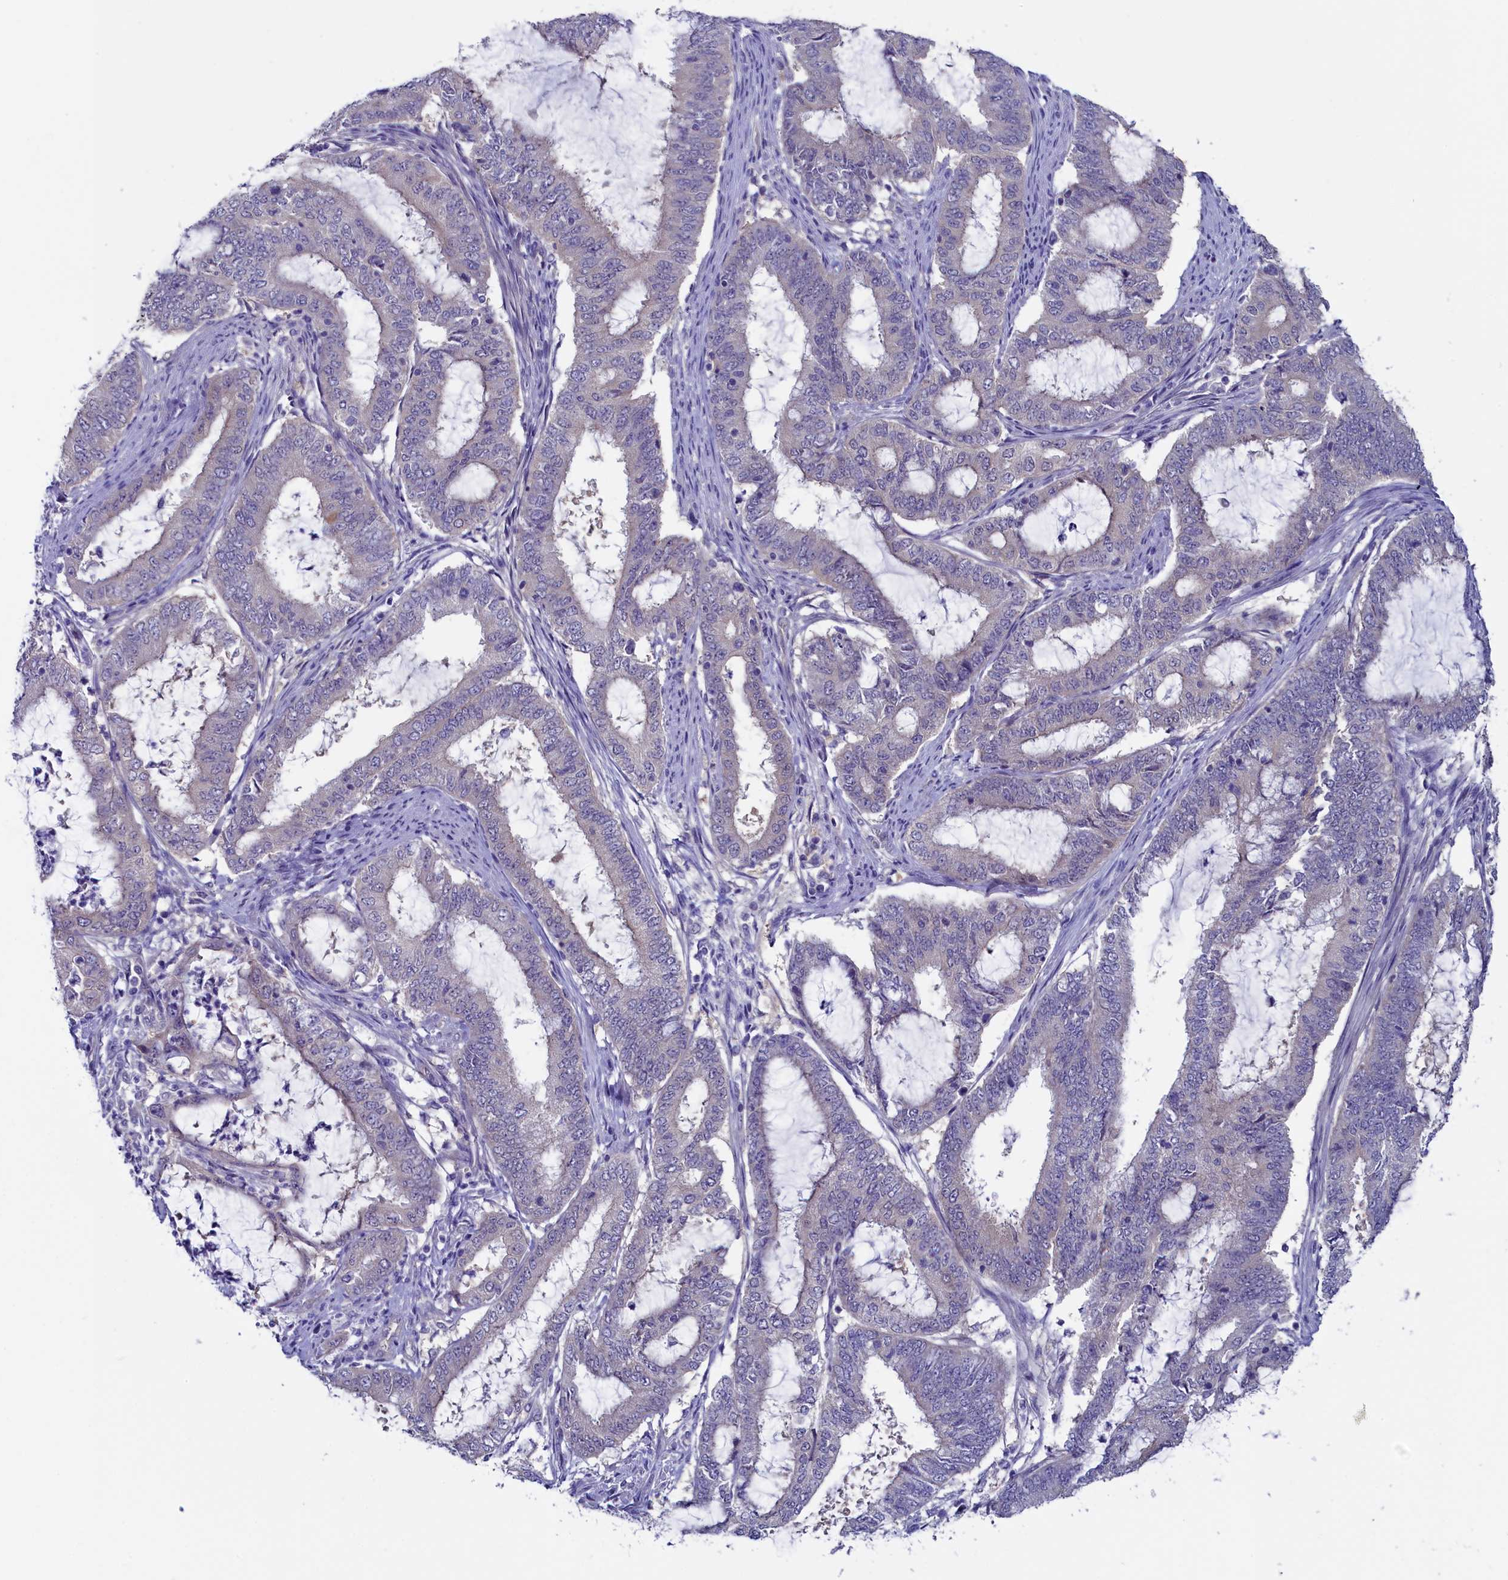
{"staining": {"intensity": "negative", "quantity": "none", "location": "none"}, "tissue": "endometrial cancer", "cell_type": "Tumor cells", "image_type": "cancer", "snomed": [{"axis": "morphology", "description": "Adenocarcinoma, NOS"}, {"axis": "topography", "description": "Endometrium"}], "caption": "The immunohistochemistry (IHC) image has no significant staining in tumor cells of endometrial cancer (adenocarcinoma) tissue.", "gene": "CIAPIN1", "patient": {"sex": "female", "age": 51}}